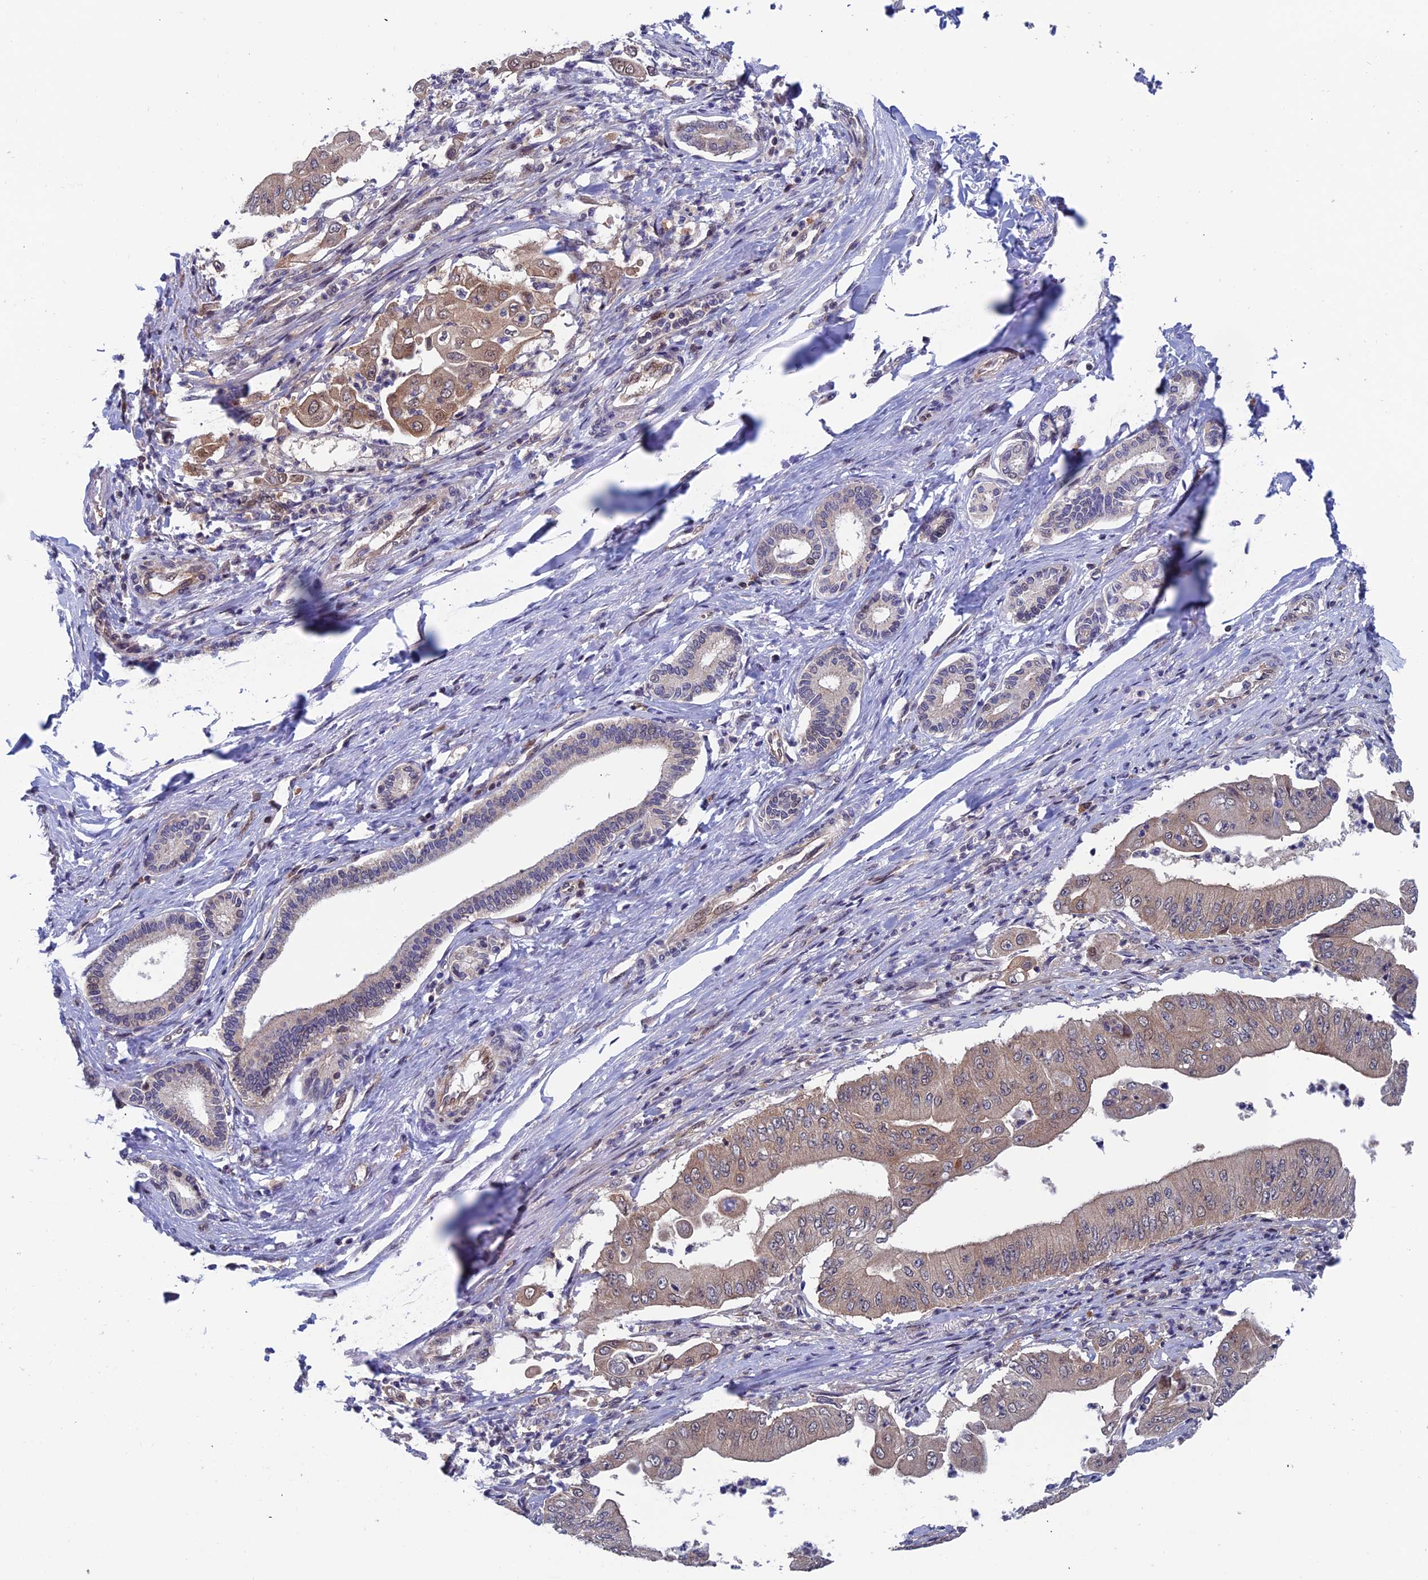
{"staining": {"intensity": "moderate", "quantity": "25%-75%", "location": "cytoplasmic/membranous"}, "tissue": "pancreatic cancer", "cell_type": "Tumor cells", "image_type": "cancer", "snomed": [{"axis": "morphology", "description": "Adenocarcinoma, NOS"}, {"axis": "topography", "description": "Pancreas"}], "caption": "DAB (3,3'-diaminobenzidine) immunohistochemical staining of human adenocarcinoma (pancreatic) reveals moderate cytoplasmic/membranous protein expression in approximately 25%-75% of tumor cells. (DAB (3,3'-diaminobenzidine) IHC with brightfield microscopy, high magnification).", "gene": "IGBP1", "patient": {"sex": "female", "age": 77}}